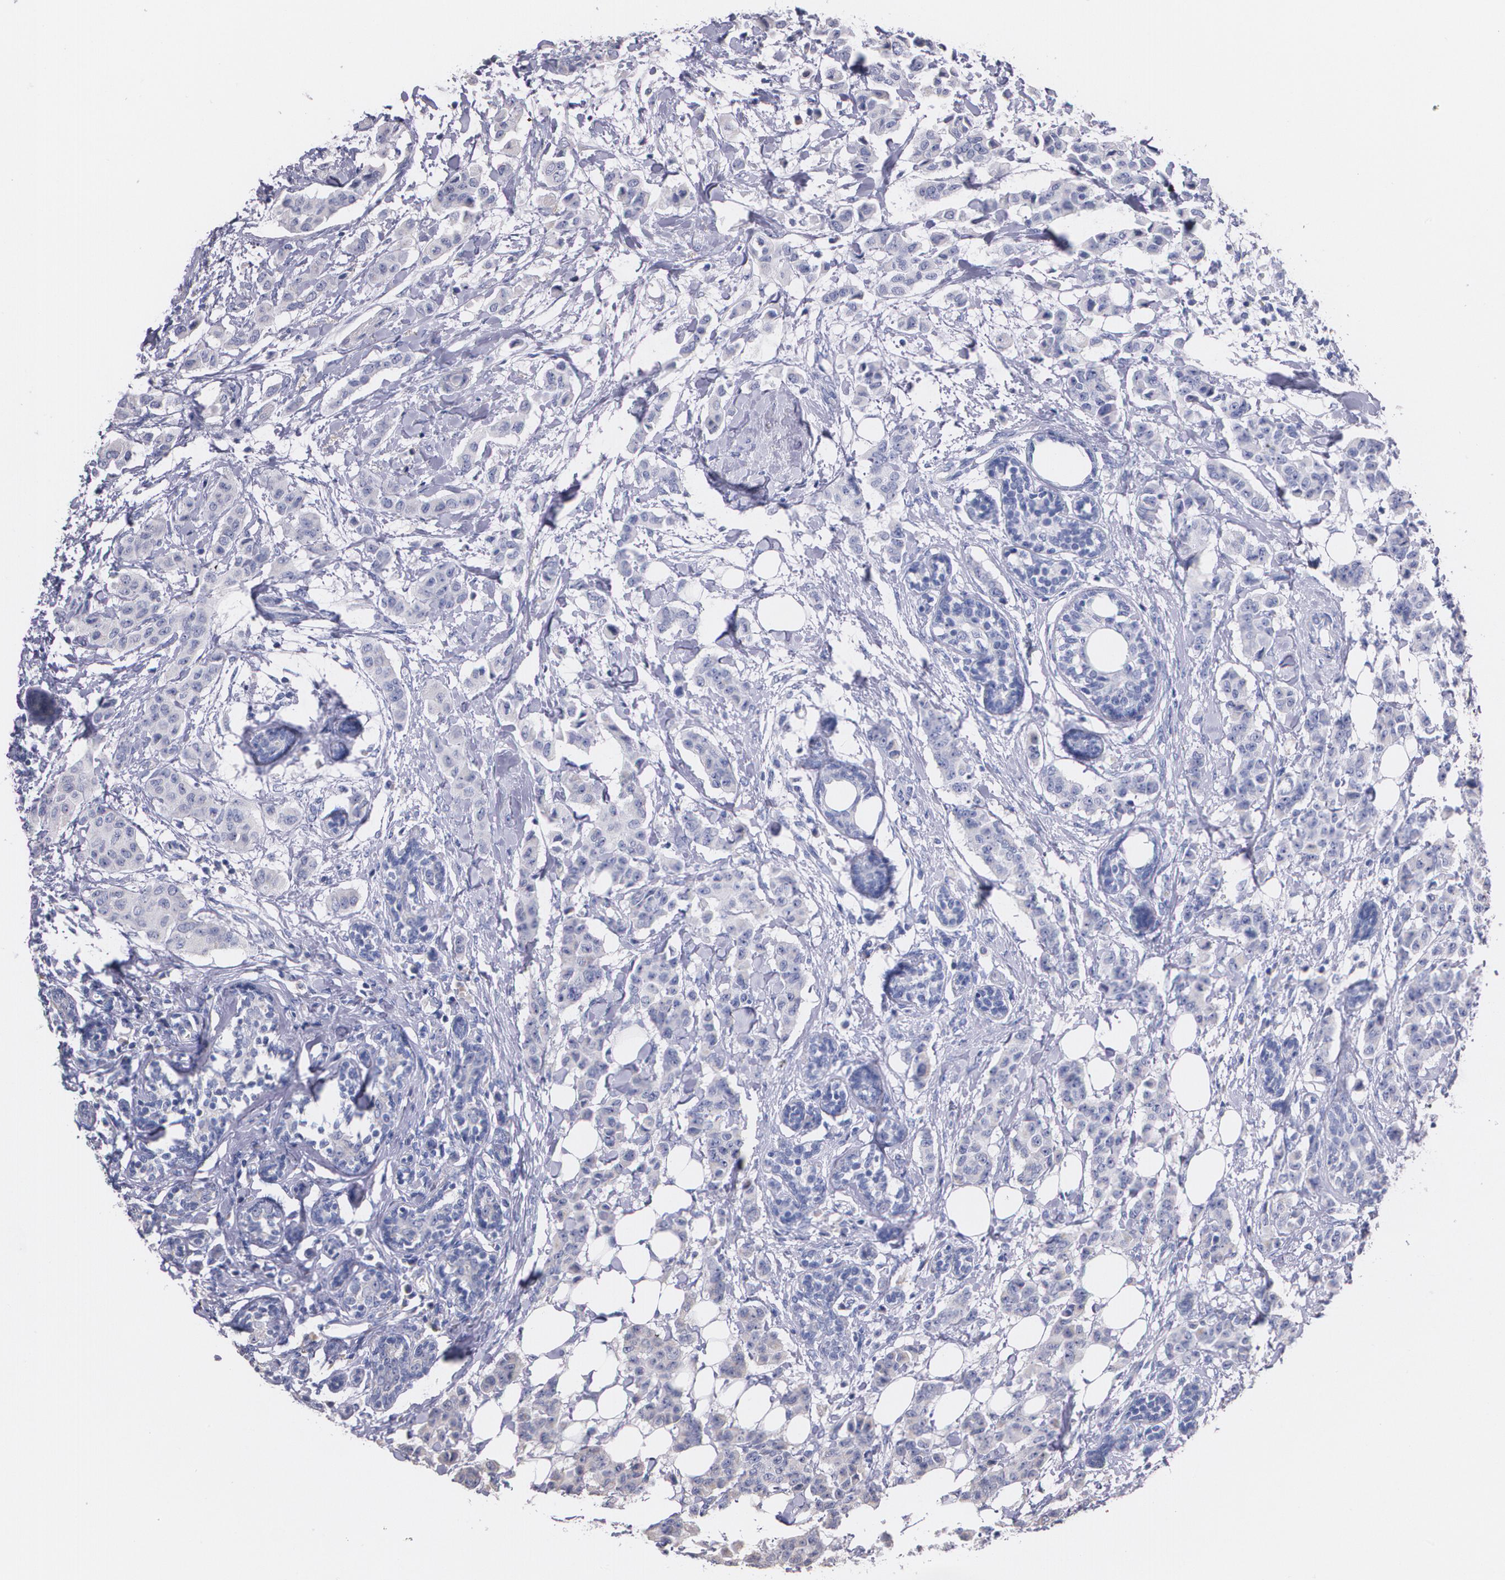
{"staining": {"intensity": "negative", "quantity": "none", "location": "none"}, "tissue": "breast cancer", "cell_type": "Tumor cells", "image_type": "cancer", "snomed": [{"axis": "morphology", "description": "Duct carcinoma"}, {"axis": "topography", "description": "Breast"}], "caption": "This is a photomicrograph of IHC staining of breast cancer (invasive ductal carcinoma), which shows no staining in tumor cells.", "gene": "AMBP", "patient": {"sex": "female", "age": 40}}